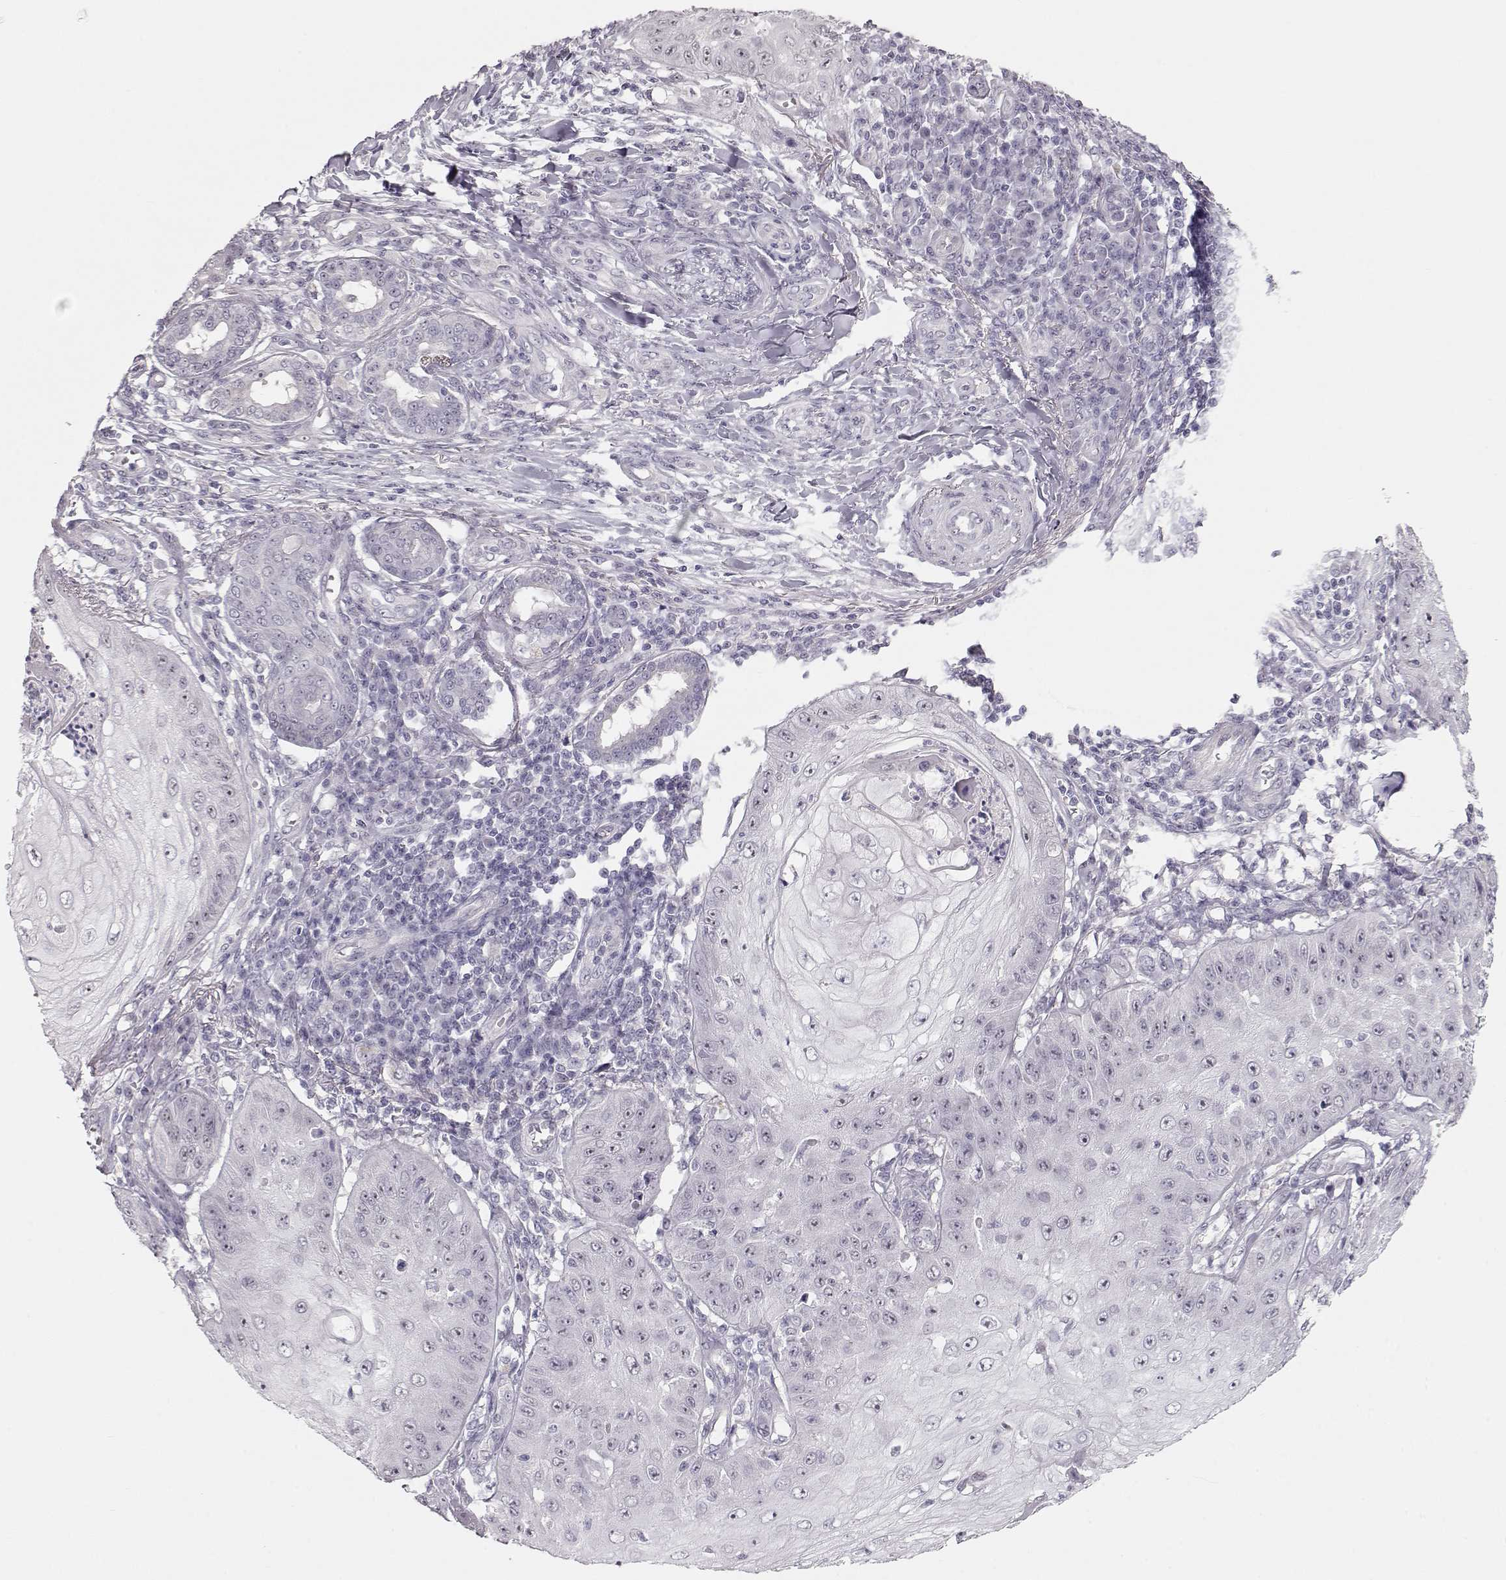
{"staining": {"intensity": "negative", "quantity": "none", "location": "none"}, "tissue": "skin cancer", "cell_type": "Tumor cells", "image_type": "cancer", "snomed": [{"axis": "morphology", "description": "Squamous cell carcinoma, NOS"}, {"axis": "topography", "description": "Skin"}], "caption": "A high-resolution photomicrograph shows immunohistochemistry staining of skin squamous cell carcinoma, which reveals no significant staining in tumor cells.", "gene": "FAM205A", "patient": {"sex": "male", "age": 70}}